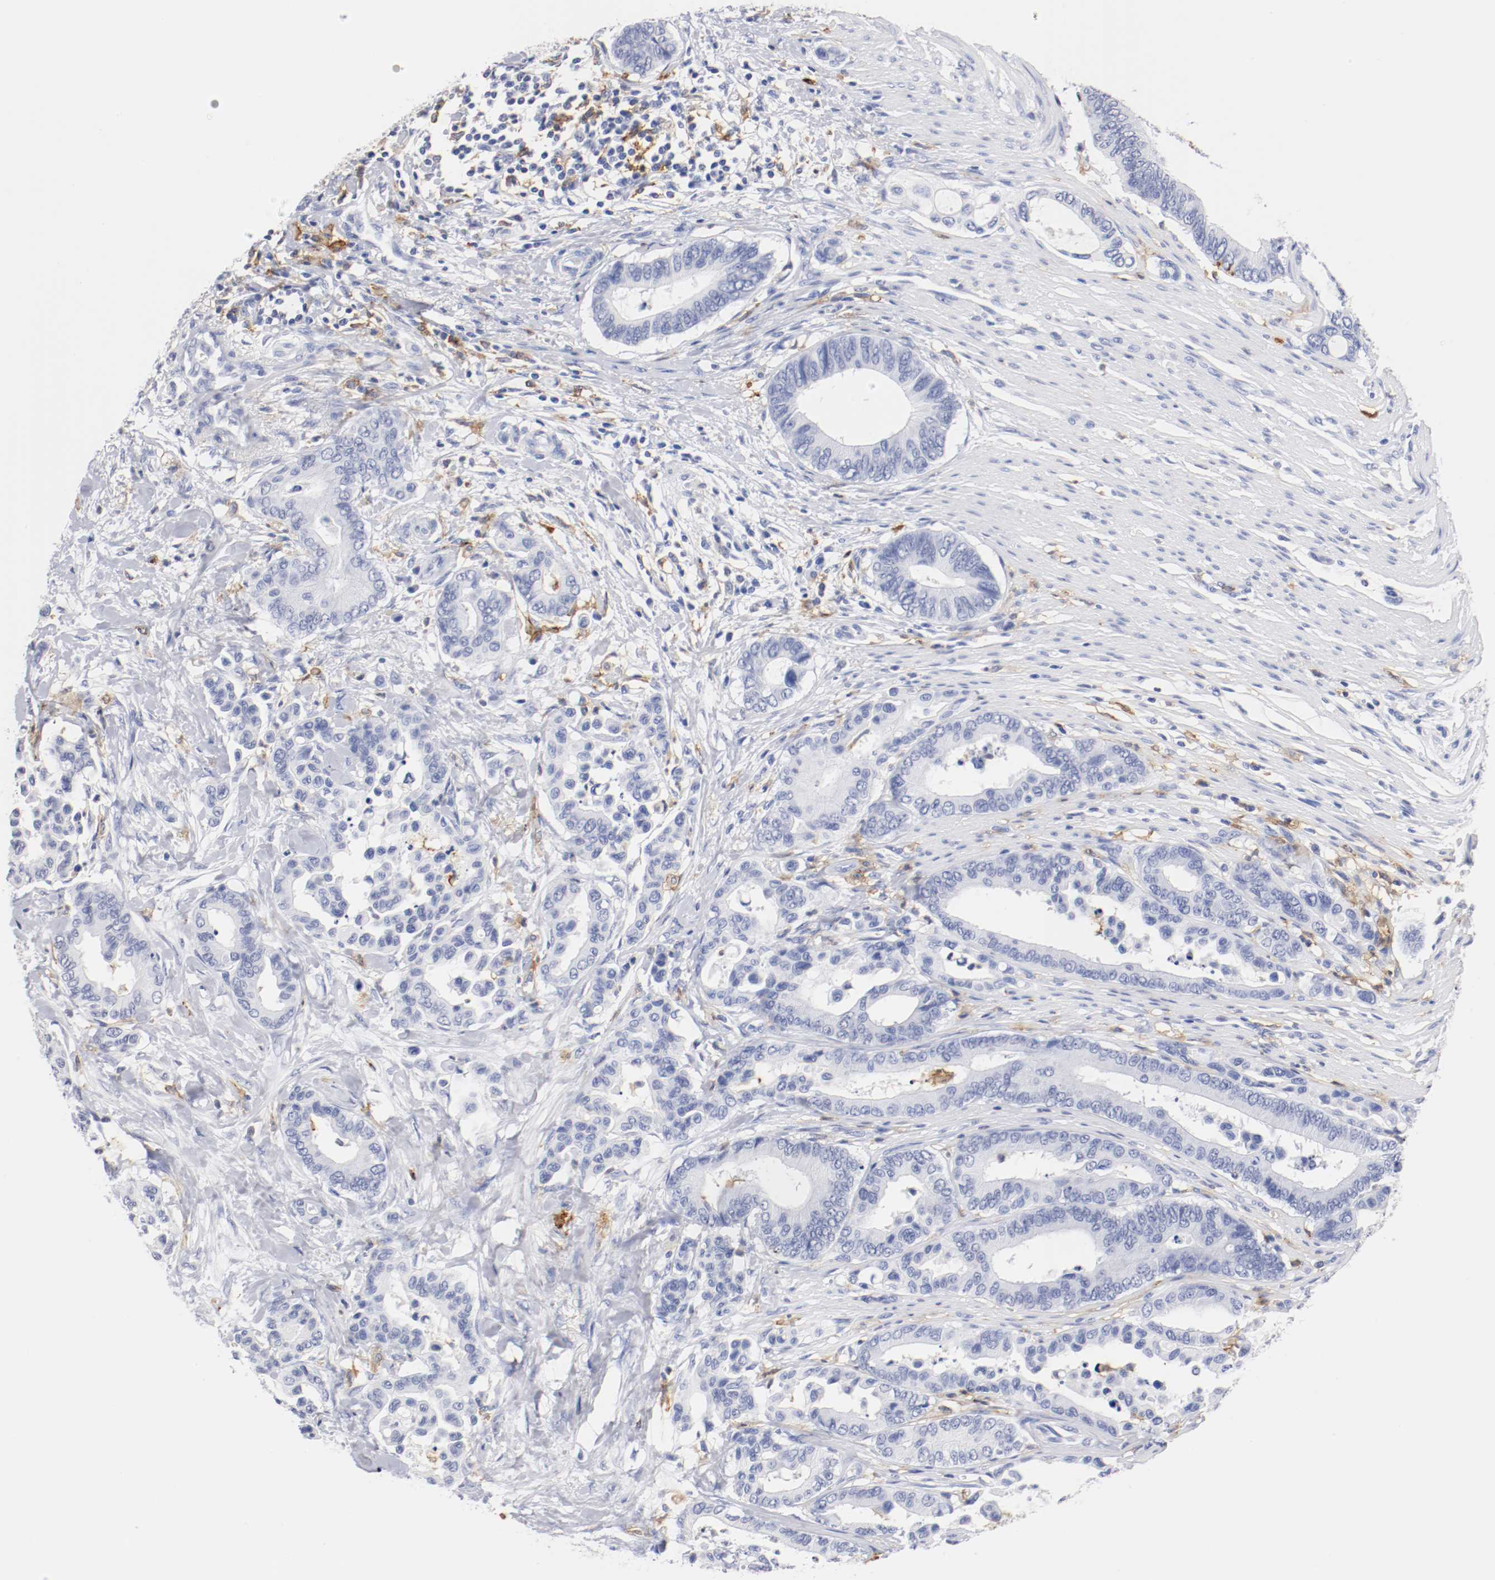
{"staining": {"intensity": "negative", "quantity": "none", "location": "none"}, "tissue": "colorectal cancer", "cell_type": "Tumor cells", "image_type": "cancer", "snomed": [{"axis": "morphology", "description": "Normal tissue, NOS"}, {"axis": "morphology", "description": "Adenocarcinoma, NOS"}, {"axis": "topography", "description": "Colon"}], "caption": "IHC image of human colorectal cancer stained for a protein (brown), which demonstrates no expression in tumor cells.", "gene": "ITGAX", "patient": {"sex": "male", "age": 82}}